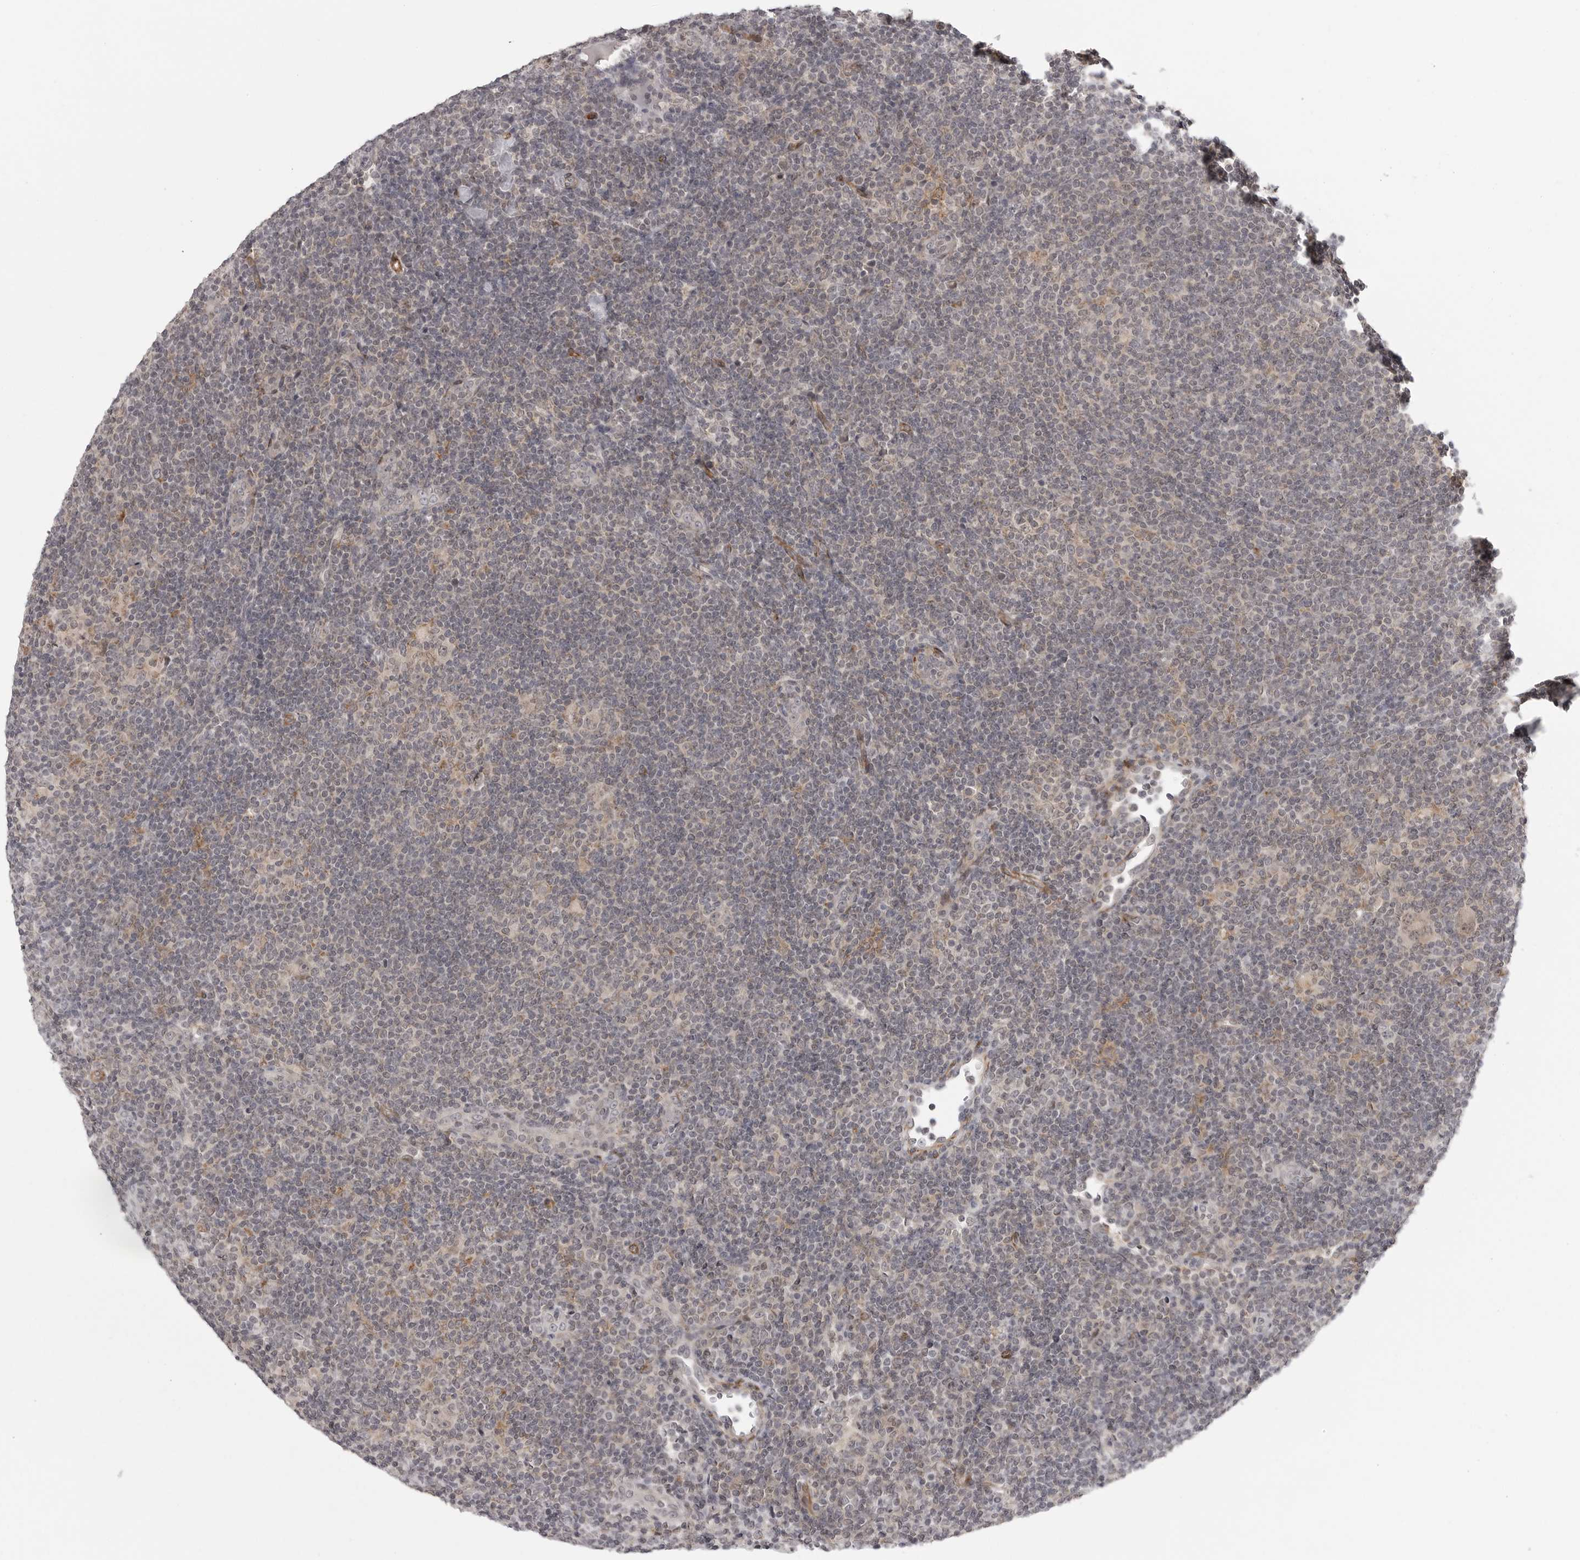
{"staining": {"intensity": "weak", "quantity": "<25%", "location": "nuclear"}, "tissue": "lymphoma", "cell_type": "Tumor cells", "image_type": "cancer", "snomed": [{"axis": "morphology", "description": "Hodgkin's disease, NOS"}, {"axis": "topography", "description": "Lymph node"}], "caption": "This is an immunohistochemistry image of human Hodgkin's disease. There is no positivity in tumor cells.", "gene": "TUT4", "patient": {"sex": "female", "age": 57}}